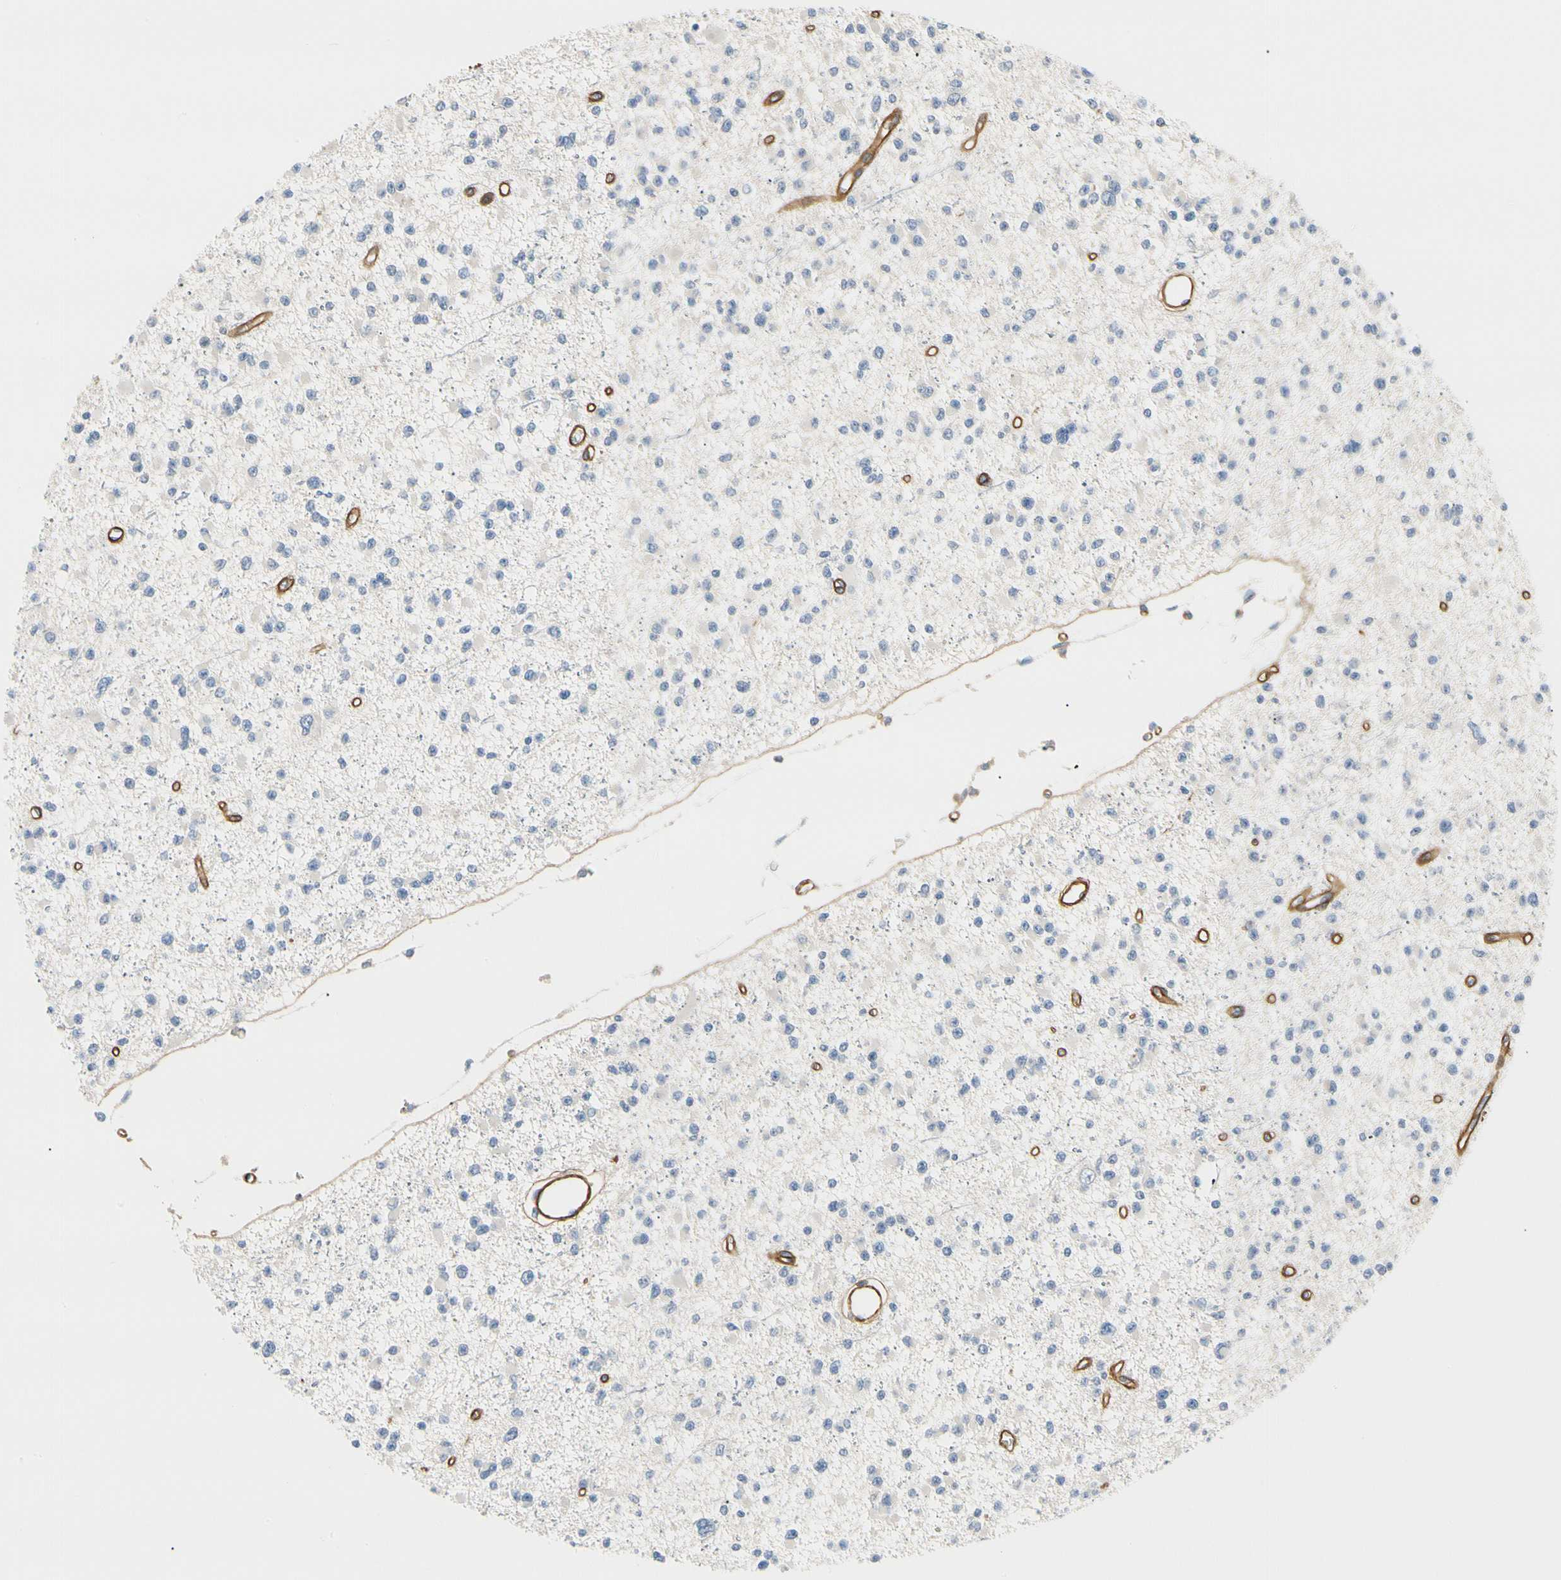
{"staining": {"intensity": "negative", "quantity": "none", "location": "none"}, "tissue": "glioma", "cell_type": "Tumor cells", "image_type": "cancer", "snomed": [{"axis": "morphology", "description": "Glioma, malignant, Low grade"}, {"axis": "topography", "description": "Brain"}], "caption": "The image reveals no staining of tumor cells in malignant glioma (low-grade).", "gene": "TNFRSF18", "patient": {"sex": "female", "age": 22}}